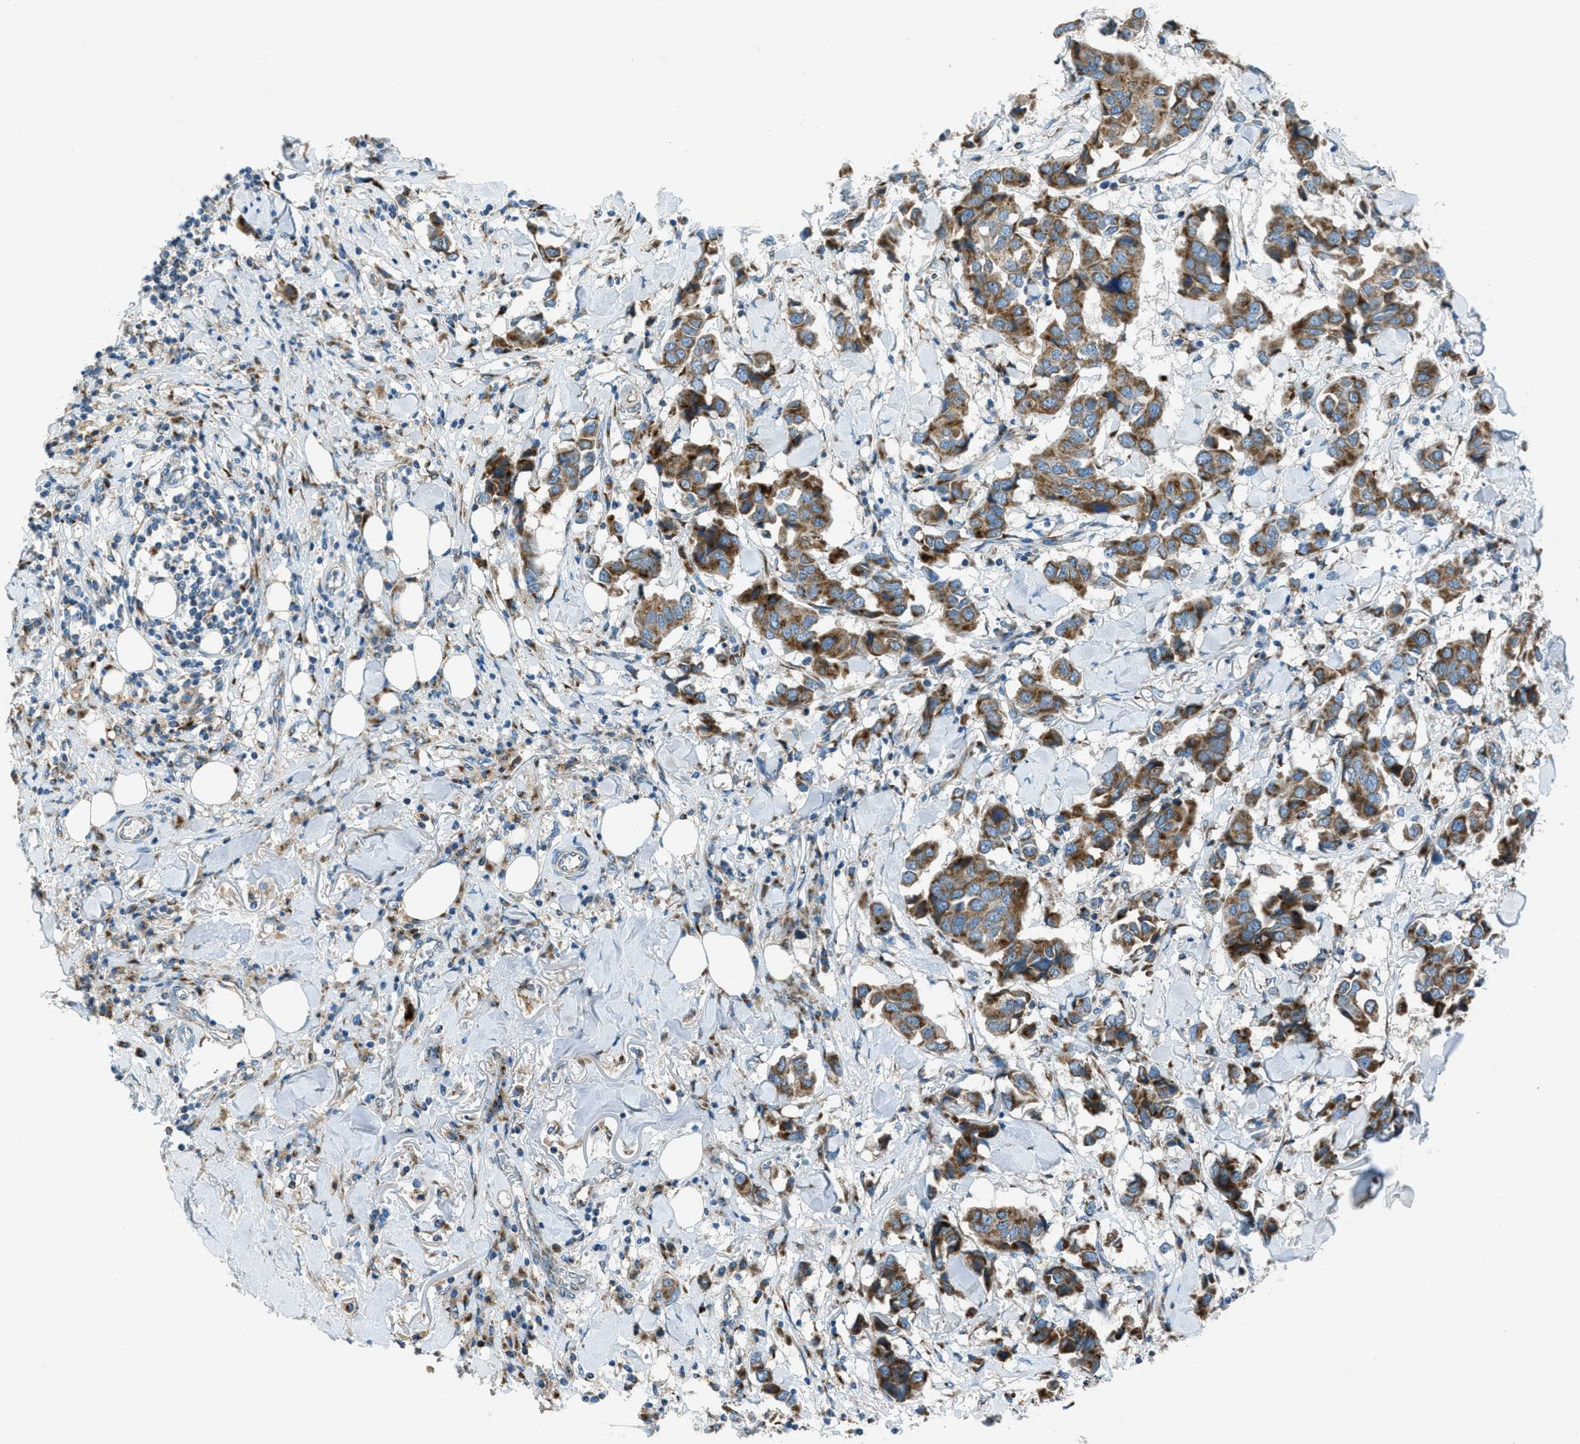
{"staining": {"intensity": "moderate", "quantity": ">75%", "location": "cytoplasmic/membranous"}, "tissue": "breast cancer", "cell_type": "Tumor cells", "image_type": "cancer", "snomed": [{"axis": "morphology", "description": "Duct carcinoma"}, {"axis": "topography", "description": "Breast"}], "caption": "Human breast intraductal carcinoma stained for a protein (brown) exhibits moderate cytoplasmic/membranous positive staining in about >75% of tumor cells.", "gene": "BCKDK", "patient": {"sex": "female", "age": 80}}